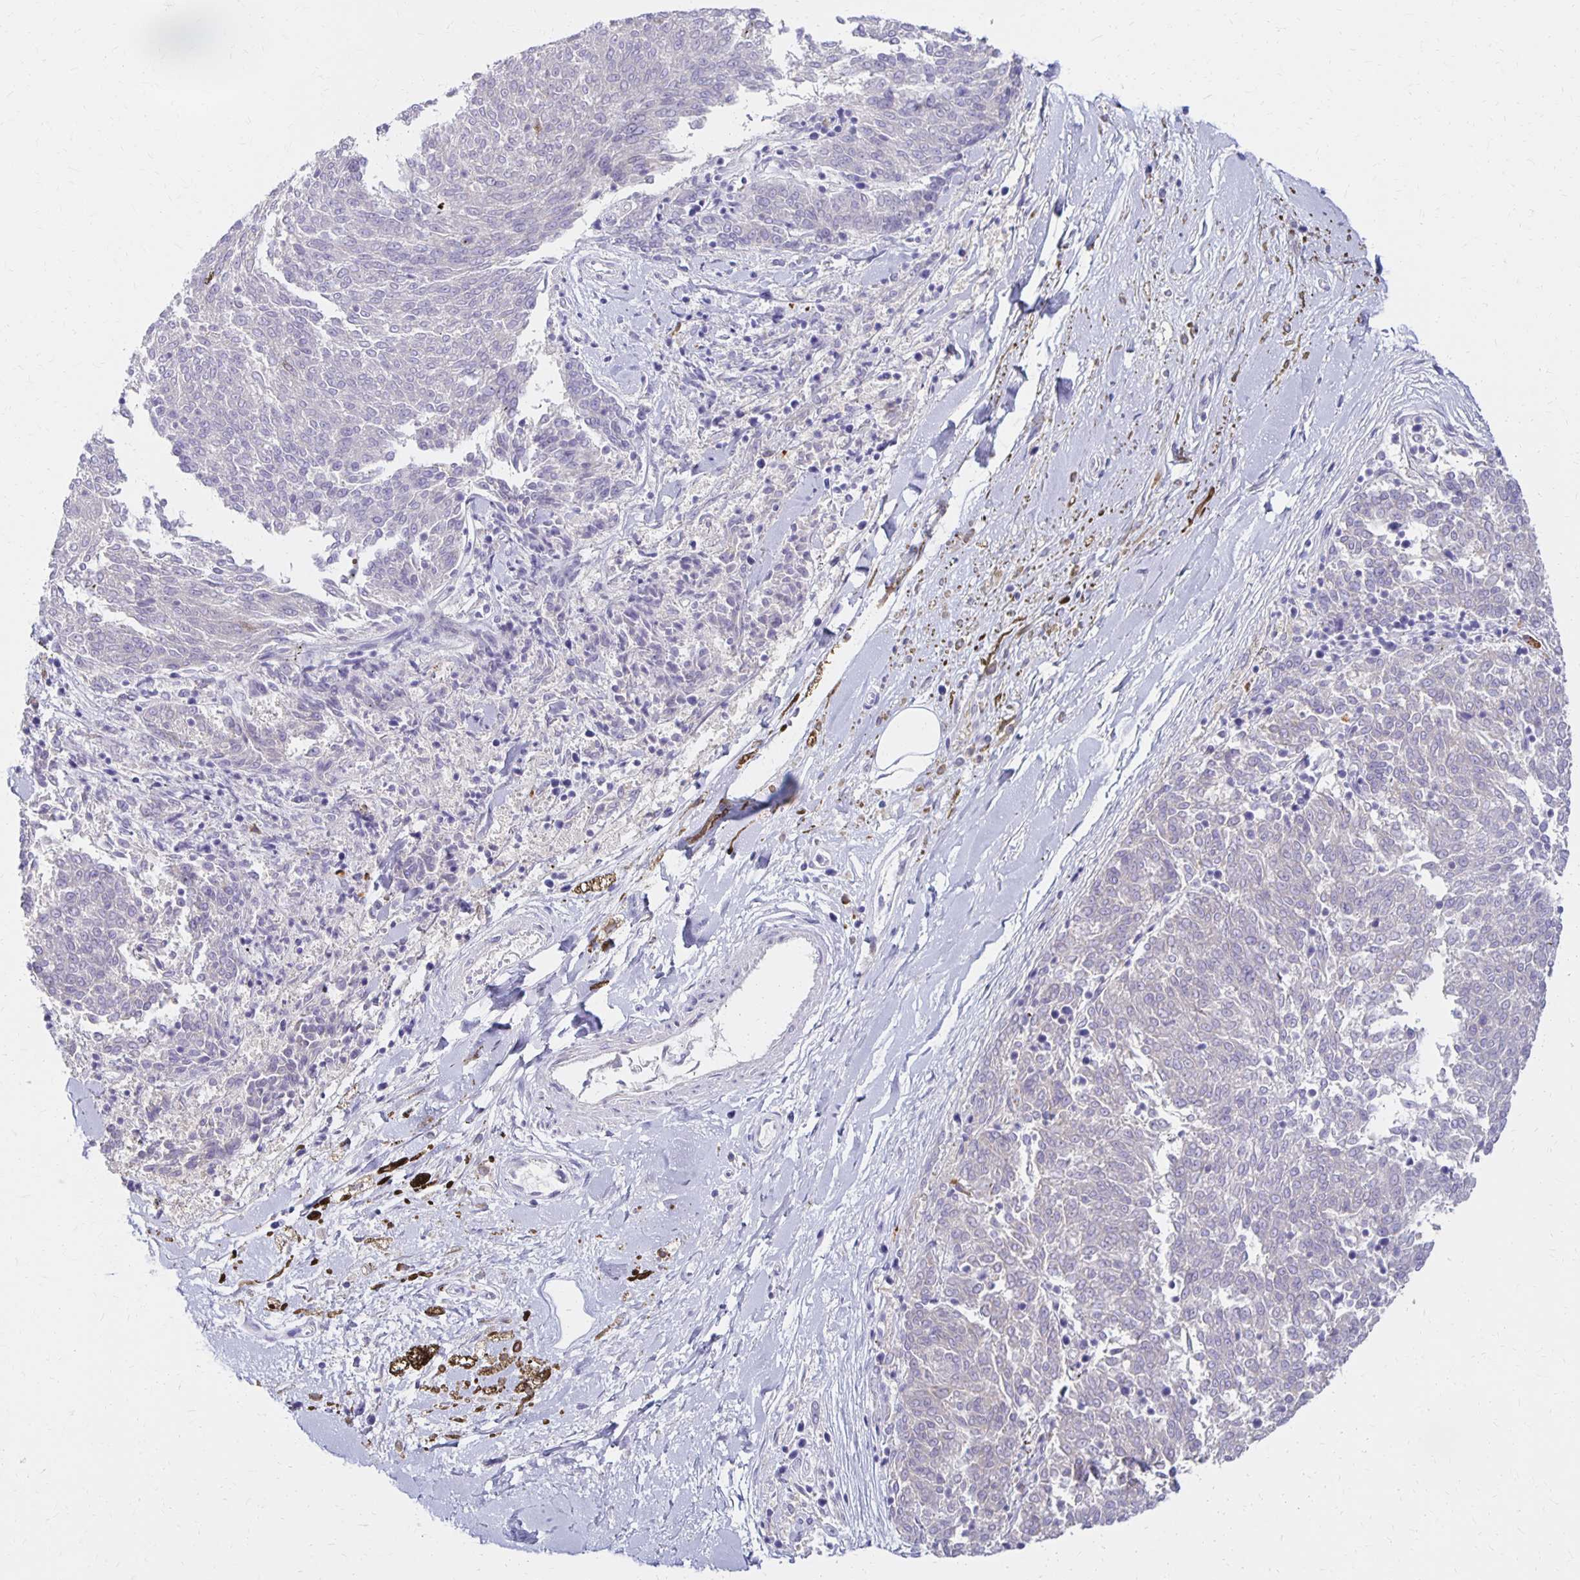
{"staining": {"intensity": "negative", "quantity": "none", "location": "none"}, "tissue": "melanoma", "cell_type": "Tumor cells", "image_type": "cancer", "snomed": [{"axis": "morphology", "description": "Malignant melanoma, NOS"}, {"axis": "topography", "description": "Skin"}], "caption": "This histopathology image is of malignant melanoma stained with immunohistochemistry to label a protein in brown with the nuclei are counter-stained blue. There is no positivity in tumor cells. Brightfield microscopy of IHC stained with DAB (brown) and hematoxylin (blue), captured at high magnification.", "gene": "FNTB", "patient": {"sex": "female", "age": 72}}